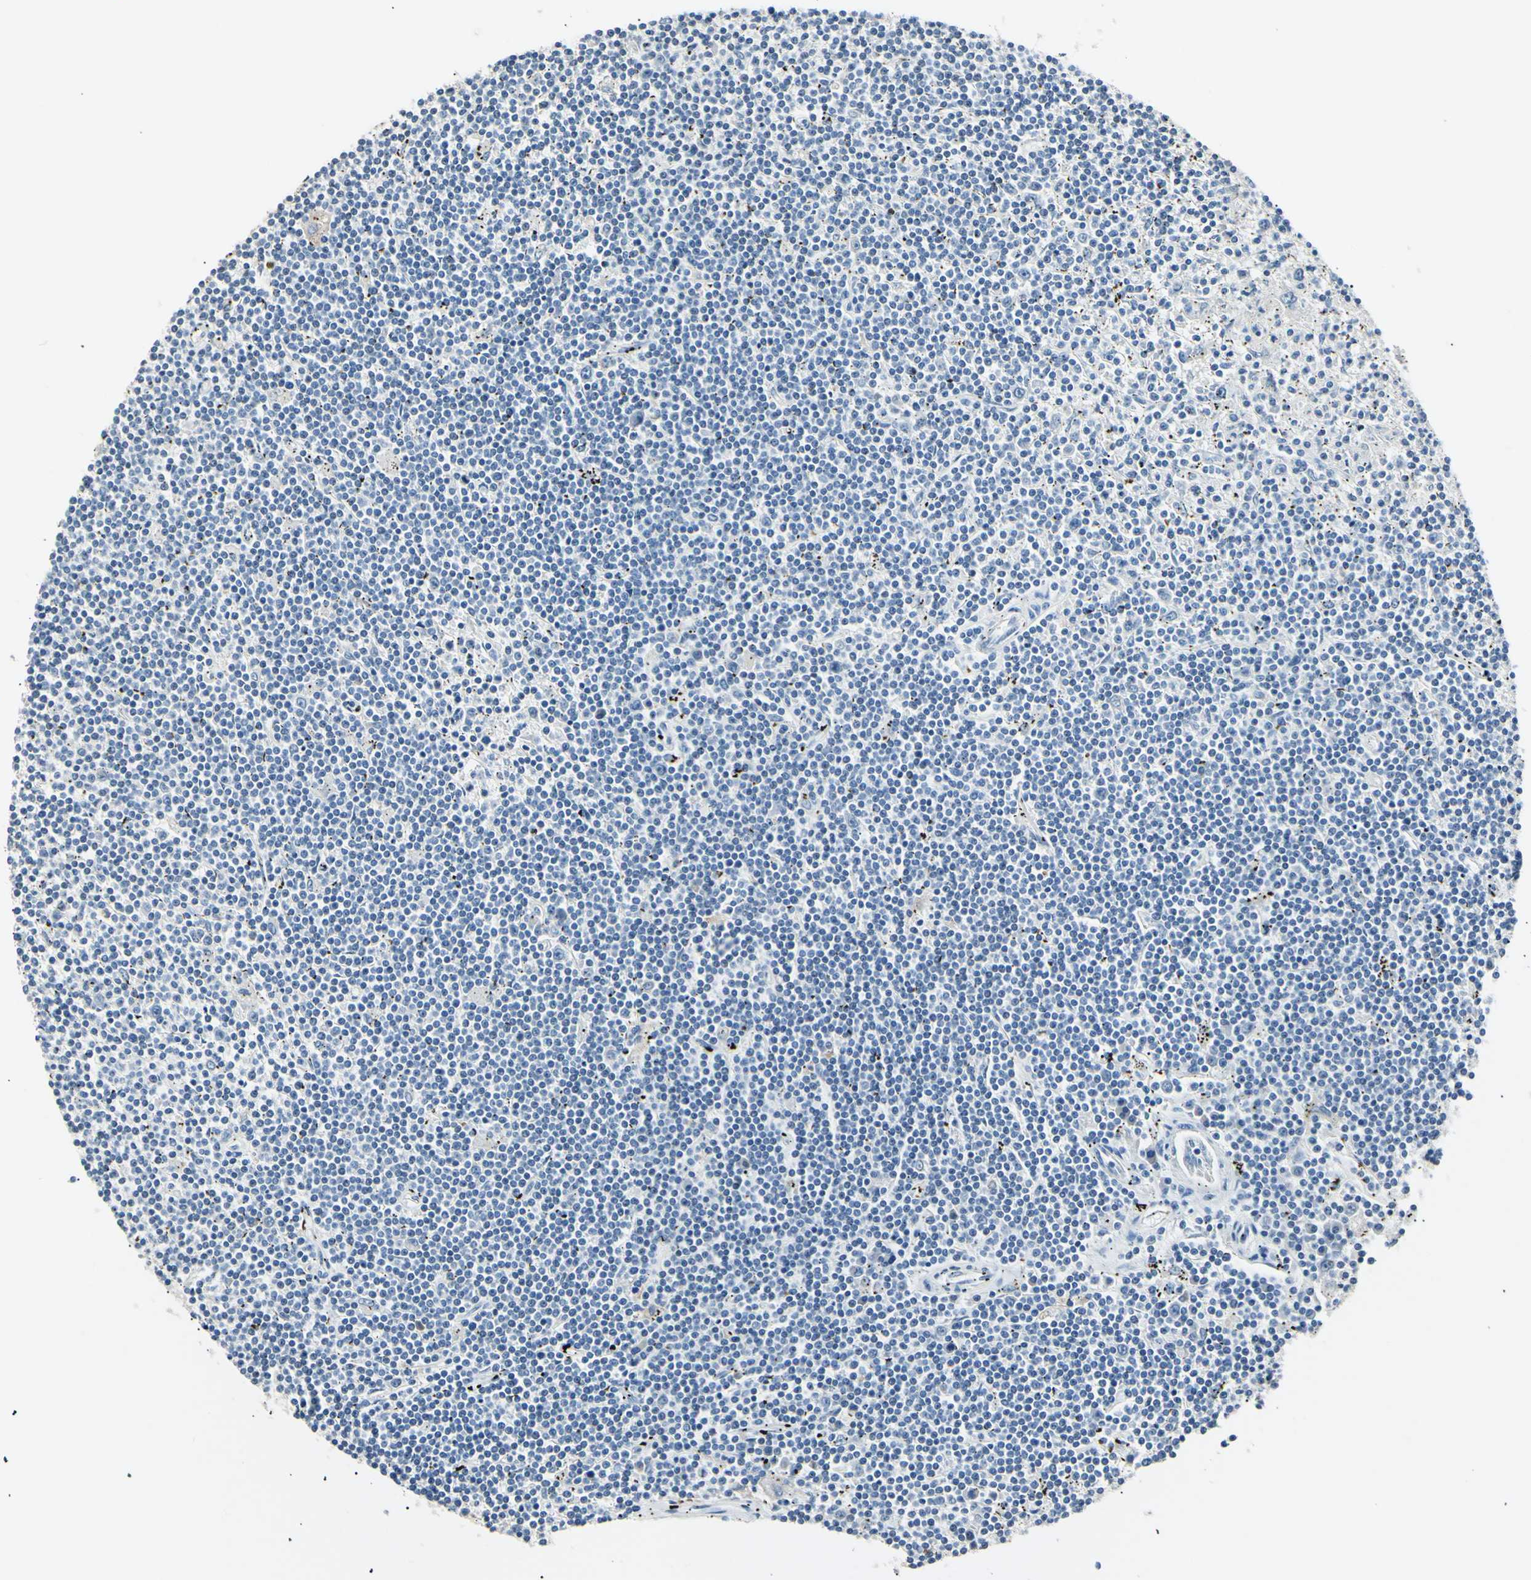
{"staining": {"intensity": "negative", "quantity": "none", "location": "none"}, "tissue": "lymphoma", "cell_type": "Tumor cells", "image_type": "cancer", "snomed": [{"axis": "morphology", "description": "Malignant lymphoma, non-Hodgkin's type, Low grade"}, {"axis": "topography", "description": "Spleen"}], "caption": "Tumor cells are negative for protein expression in human lymphoma. Nuclei are stained in blue.", "gene": "LDLR", "patient": {"sex": "male", "age": 76}}